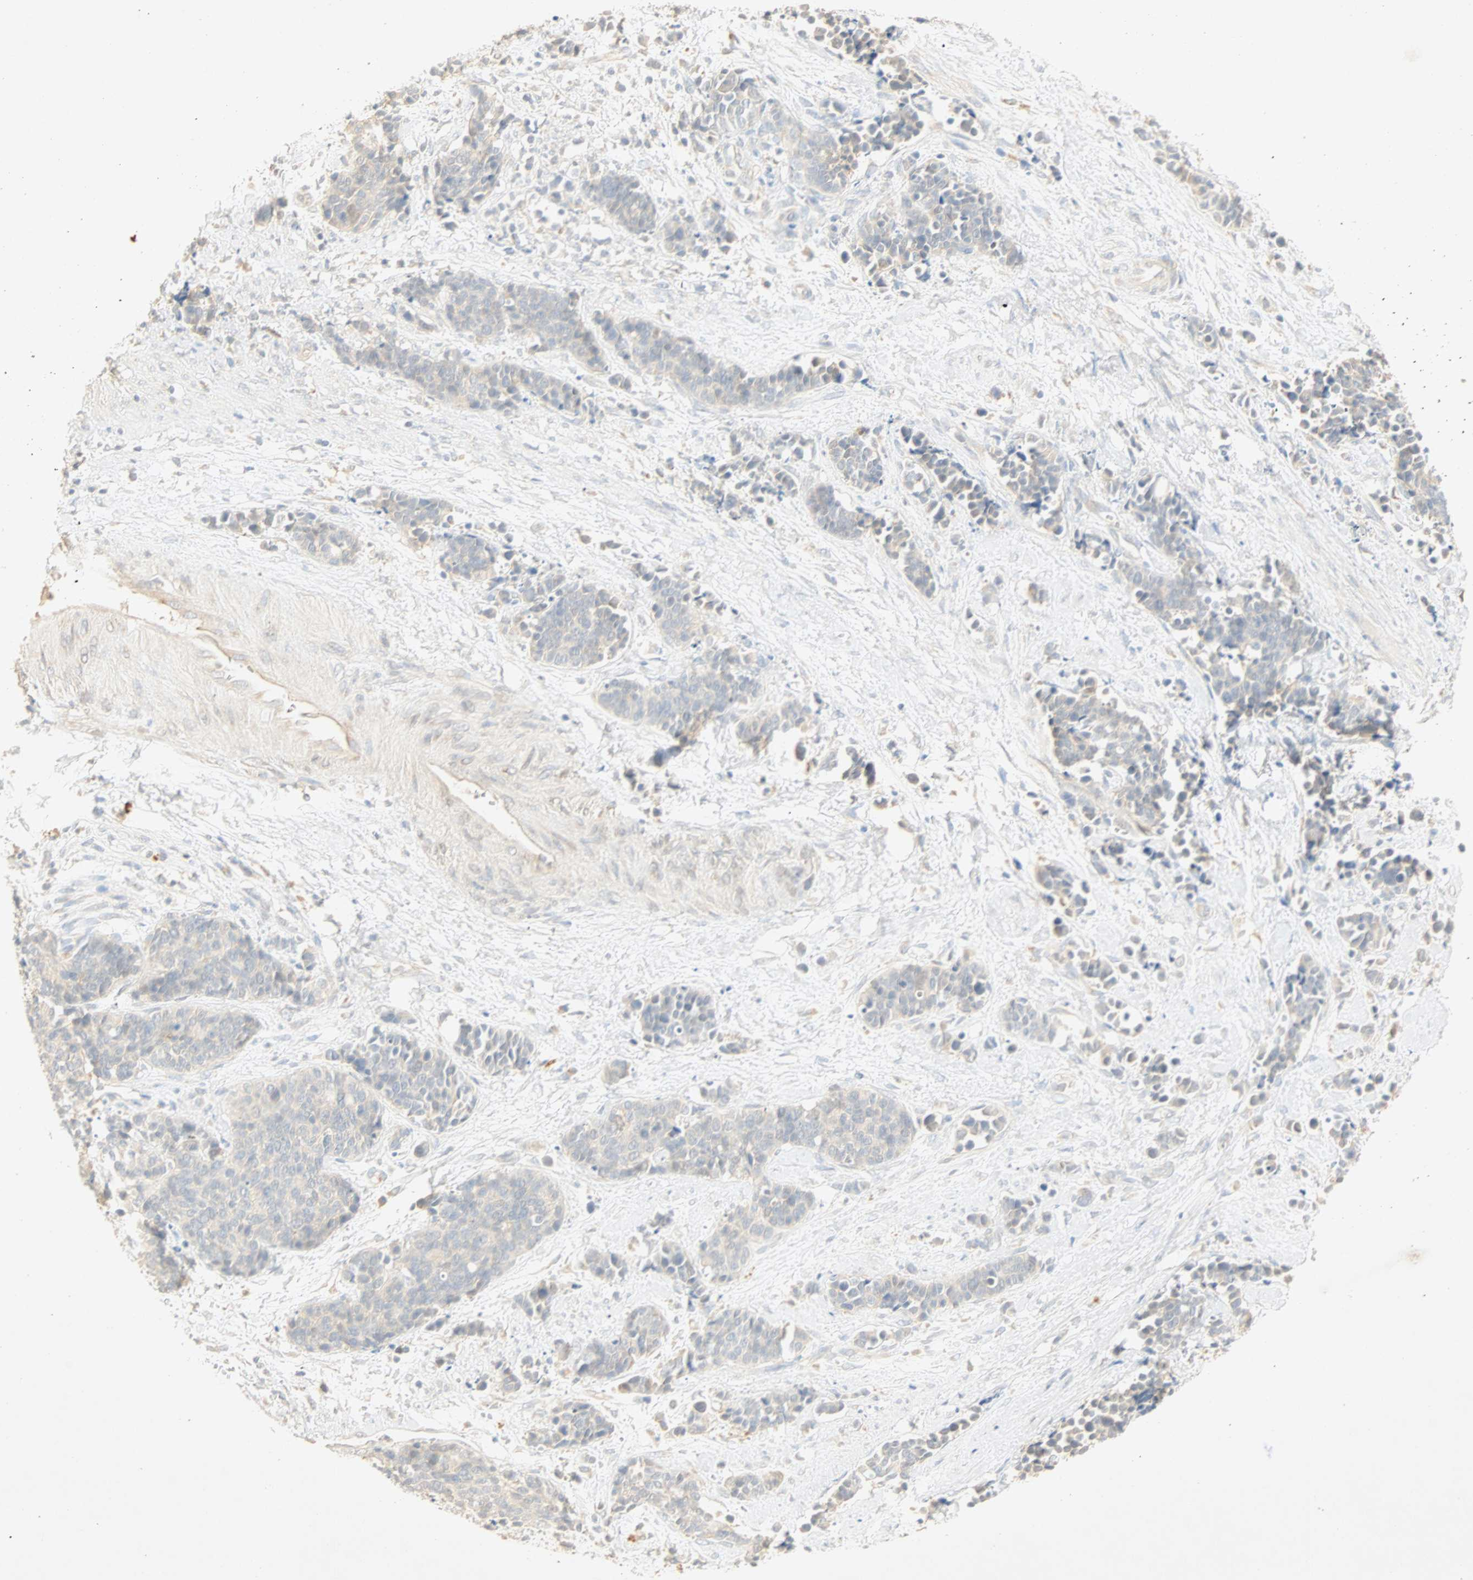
{"staining": {"intensity": "weak", "quantity": "<25%", "location": "cytoplasmic/membranous"}, "tissue": "cervical cancer", "cell_type": "Tumor cells", "image_type": "cancer", "snomed": [{"axis": "morphology", "description": "Squamous cell carcinoma, NOS"}, {"axis": "topography", "description": "Cervix"}], "caption": "A micrograph of human squamous cell carcinoma (cervical) is negative for staining in tumor cells.", "gene": "SELENBP1", "patient": {"sex": "female", "age": 35}}